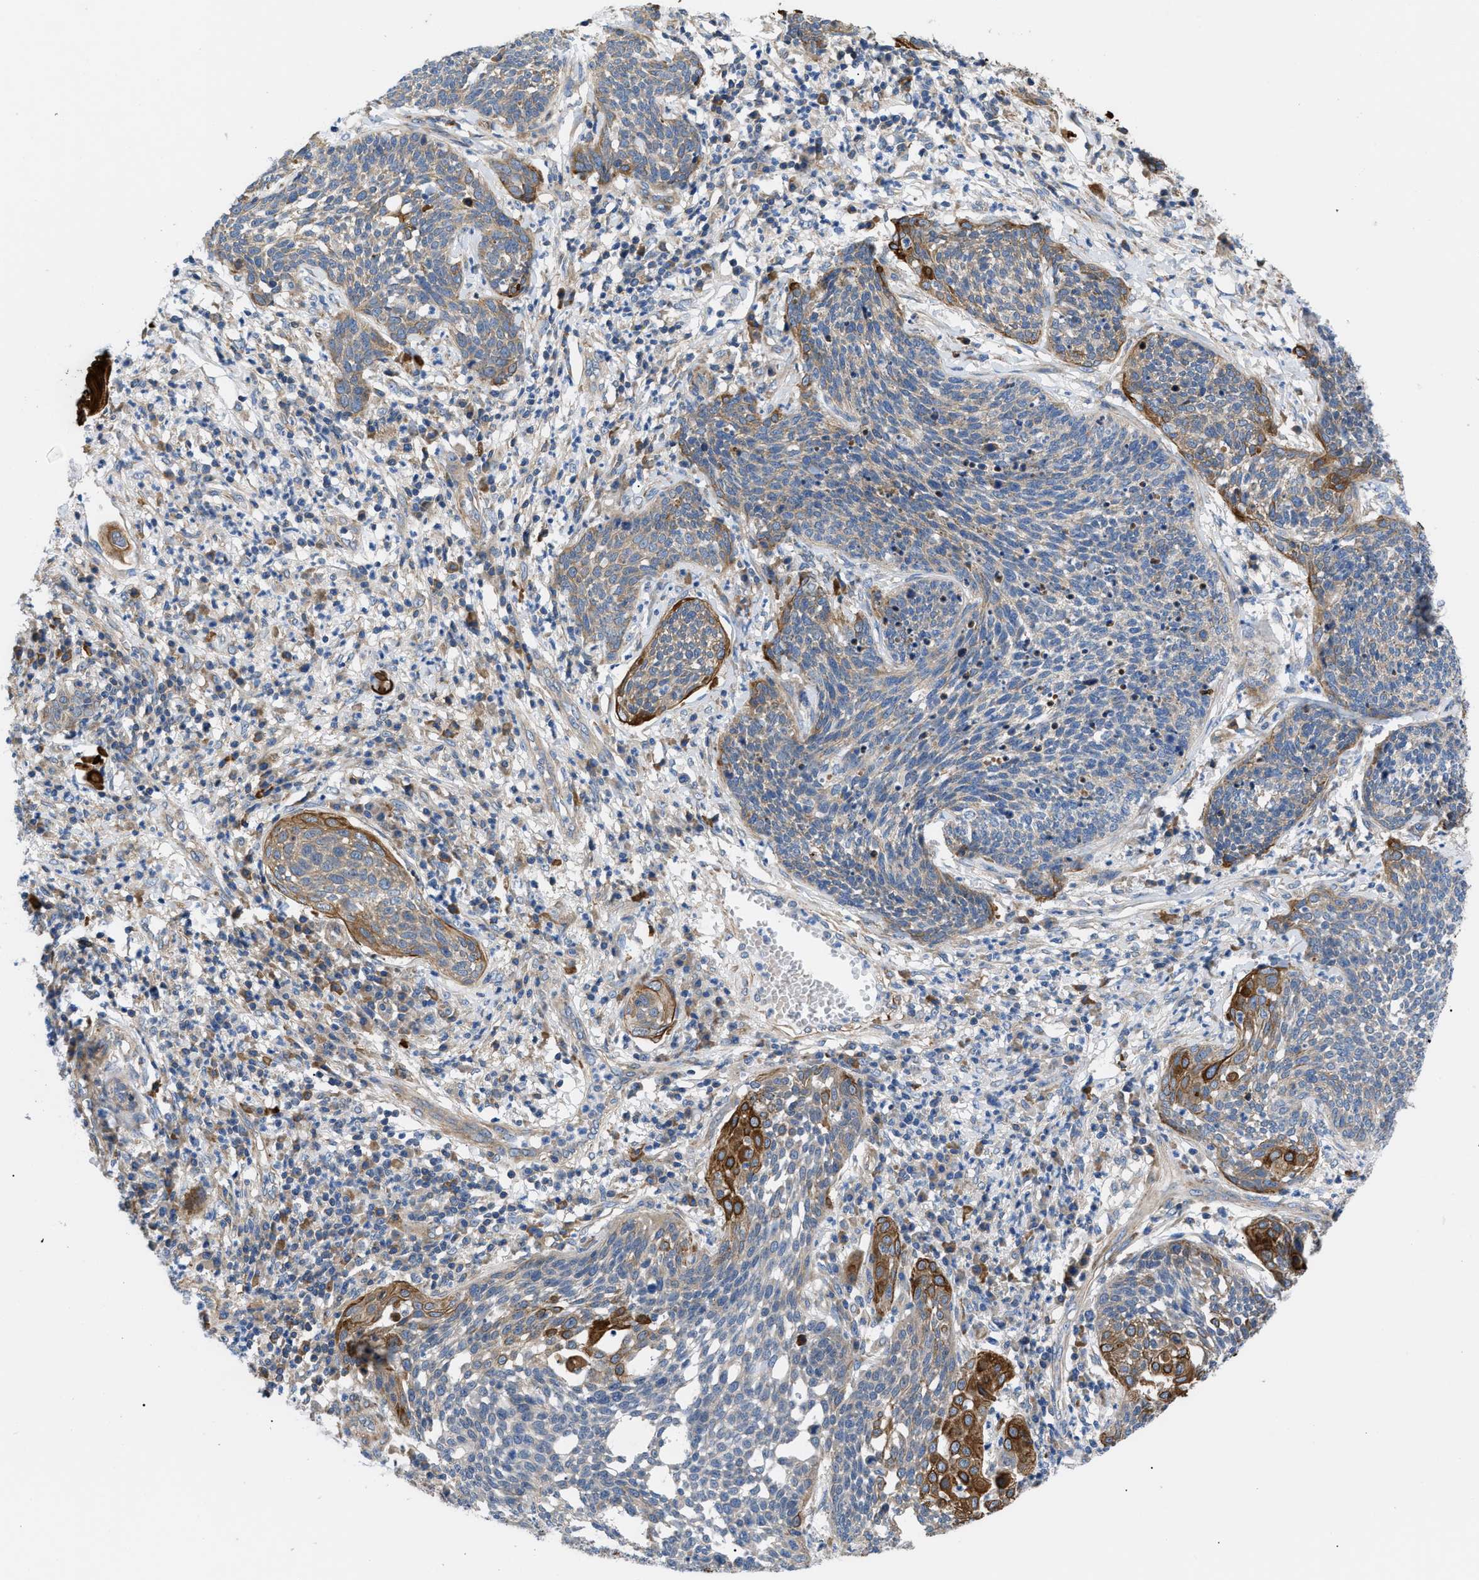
{"staining": {"intensity": "strong", "quantity": "<25%", "location": "cytoplasmic/membranous"}, "tissue": "cervical cancer", "cell_type": "Tumor cells", "image_type": "cancer", "snomed": [{"axis": "morphology", "description": "Squamous cell carcinoma, NOS"}, {"axis": "topography", "description": "Cervix"}], "caption": "High-power microscopy captured an IHC image of cervical cancer (squamous cell carcinoma), revealing strong cytoplasmic/membranous staining in approximately <25% of tumor cells. The staining is performed using DAB (3,3'-diaminobenzidine) brown chromogen to label protein expression. The nuclei are counter-stained blue using hematoxylin.", "gene": "HSPB8", "patient": {"sex": "female", "age": 34}}